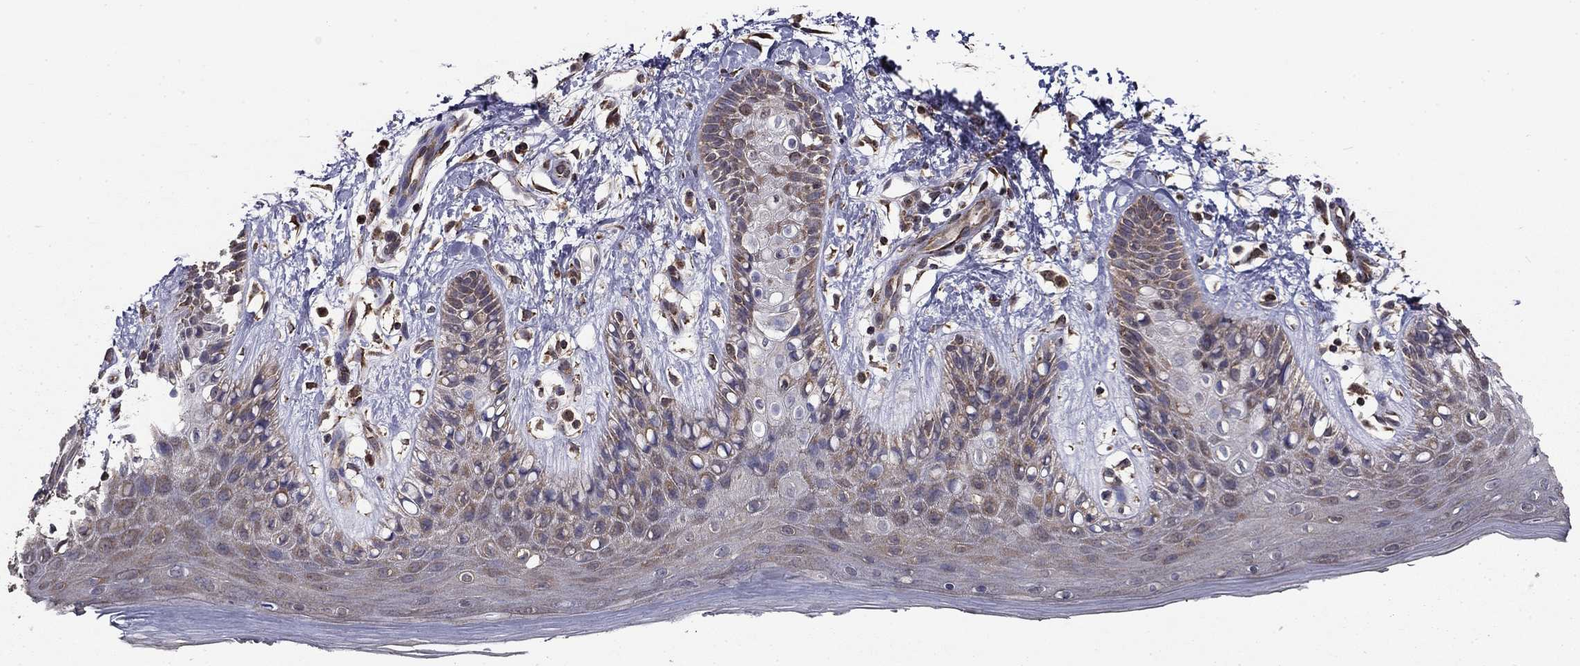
{"staining": {"intensity": "moderate", "quantity": "25%-75%", "location": "cytoplasmic/membranous"}, "tissue": "skin", "cell_type": "Epidermal cells", "image_type": "normal", "snomed": [{"axis": "morphology", "description": "Normal tissue, NOS"}, {"axis": "topography", "description": "Anal"}], "caption": "An image showing moderate cytoplasmic/membranous expression in about 25%-75% of epidermal cells in benign skin, as visualized by brown immunohistochemical staining.", "gene": "NKIRAS1", "patient": {"sex": "male", "age": 36}}